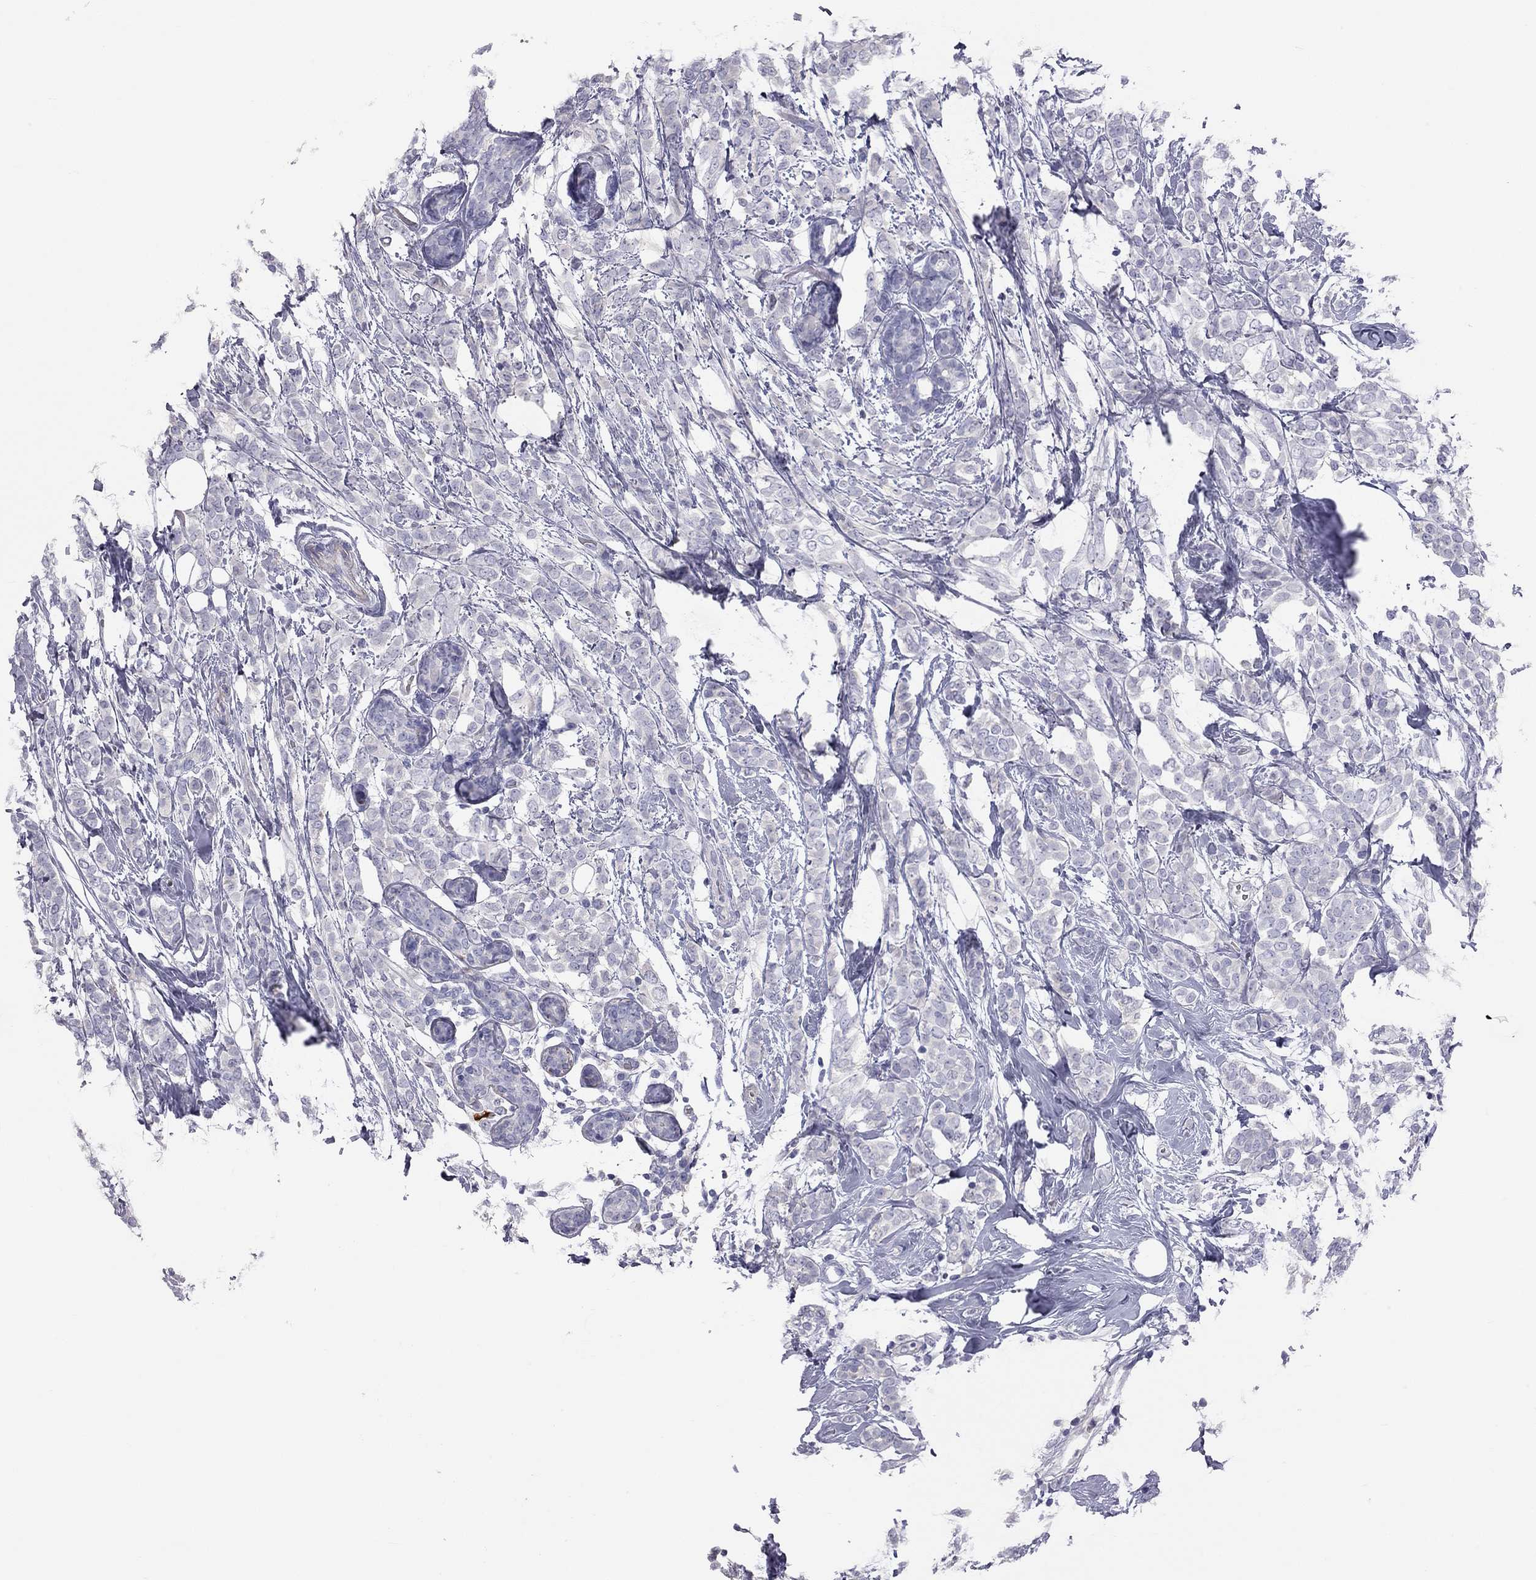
{"staining": {"intensity": "weak", "quantity": "<25%", "location": "cytoplasmic/membranous"}, "tissue": "breast cancer", "cell_type": "Tumor cells", "image_type": "cancer", "snomed": [{"axis": "morphology", "description": "Lobular carcinoma"}, {"axis": "topography", "description": "Breast"}], "caption": "This is an immunohistochemistry micrograph of breast cancer. There is no staining in tumor cells.", "gene": "ADCYAP1", "patient": {"sex": "female", "age": 49}}